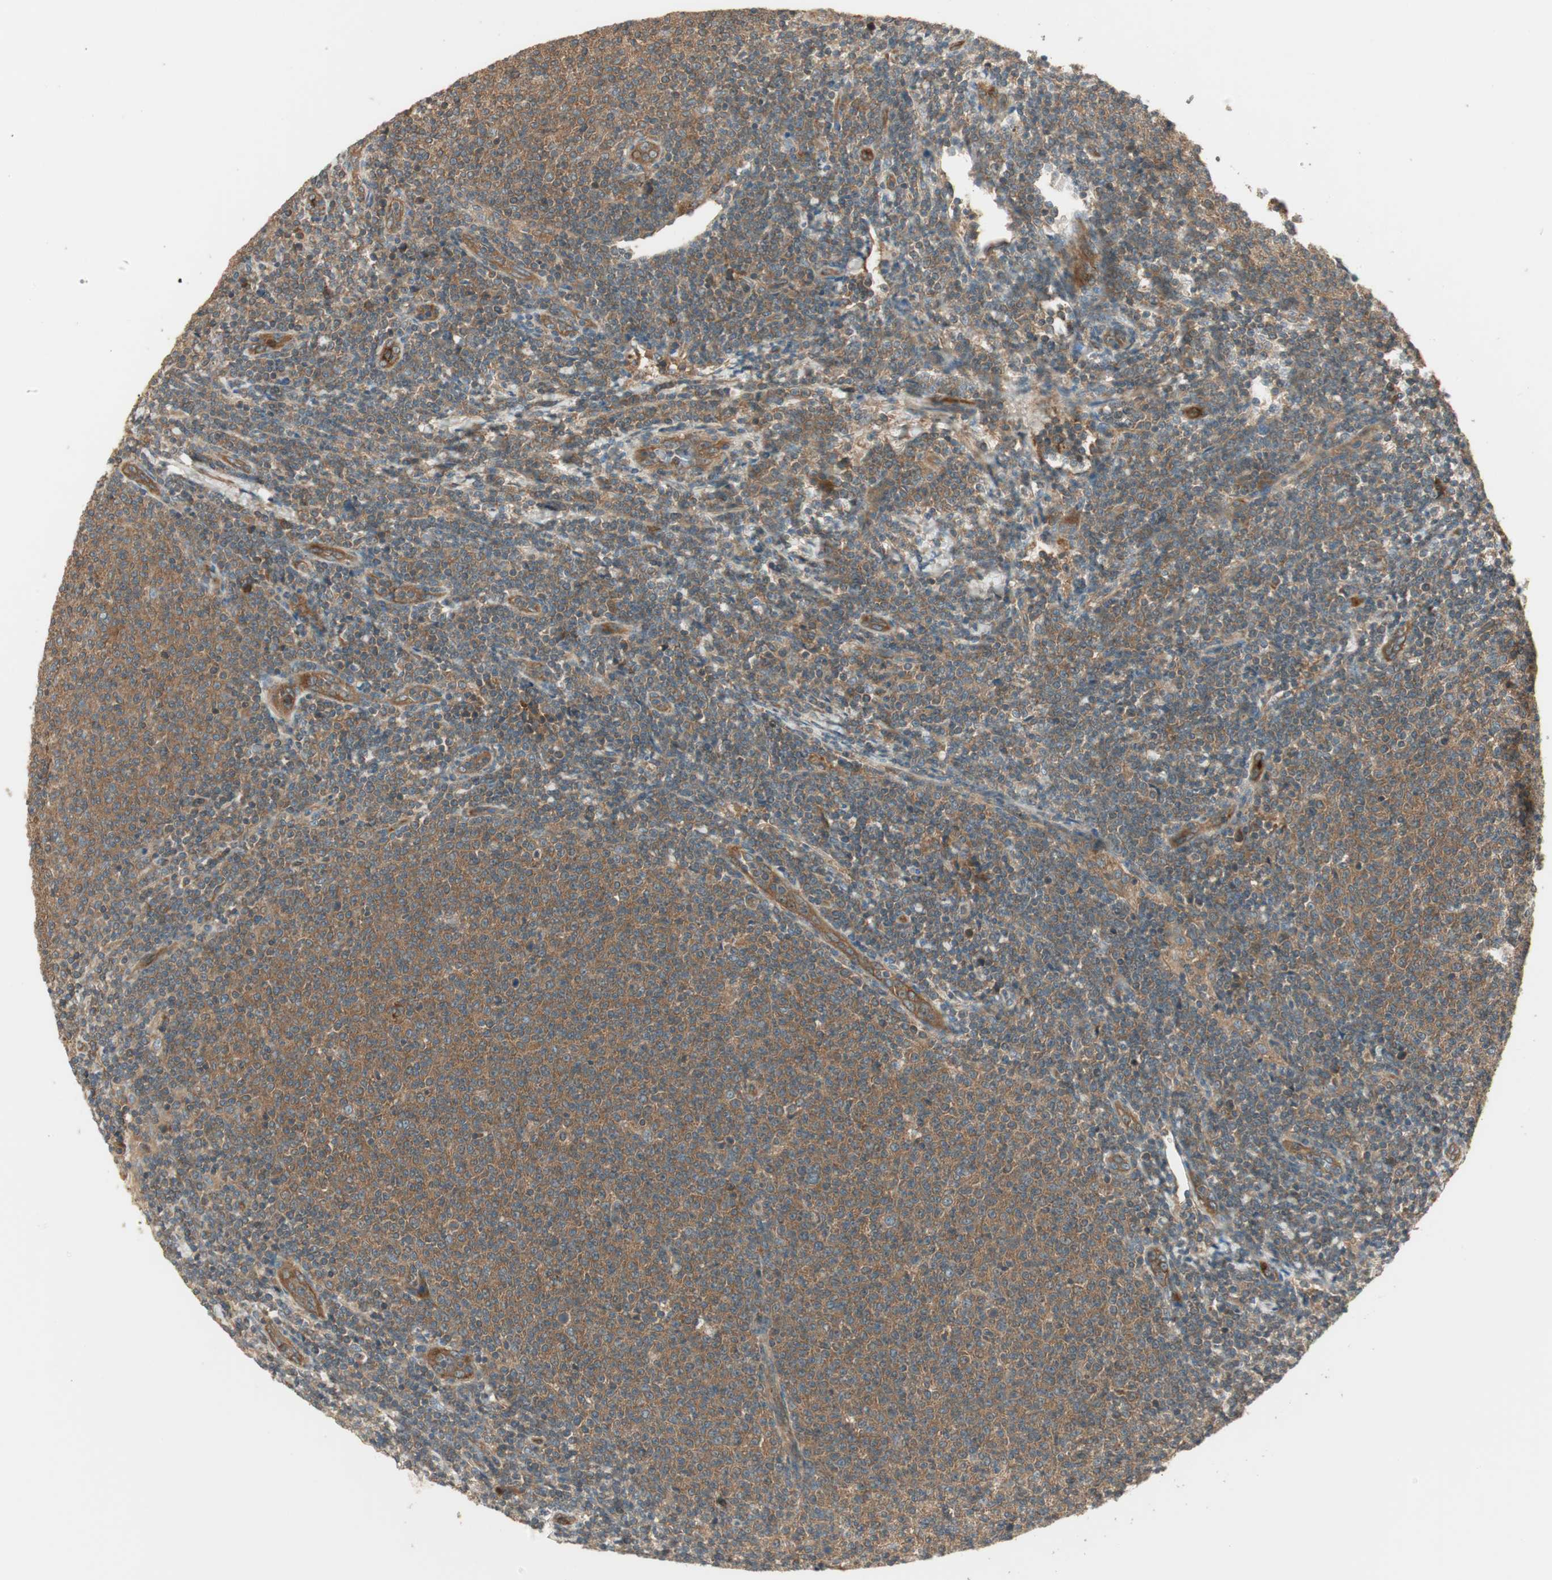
{"staining": {"intensity": "moderate", "quantity": "25%-75%", "location": "cytoplasmic/membranous"}, "tissue": "lymphoma", "cell_type": "Tumor cells", "image_type": "cancer", "snomed": [{"axis": "morphology", "description": "Malignant lymphoma, non-Hodgkin's type, Low grade"}, {"axis": "topography", "description": "Lymph node"}], "caption": "Approximately 25%-75% of tumor cells in low-grade malignant lymphoma, non-Hodgkin's type demonstrate moderate cytoplasmic/membranous protein positivity as visualized by brown immunohistochemical staining.", "gene": "PFDN5", "patient": {"sex": "male", "age": 66}}